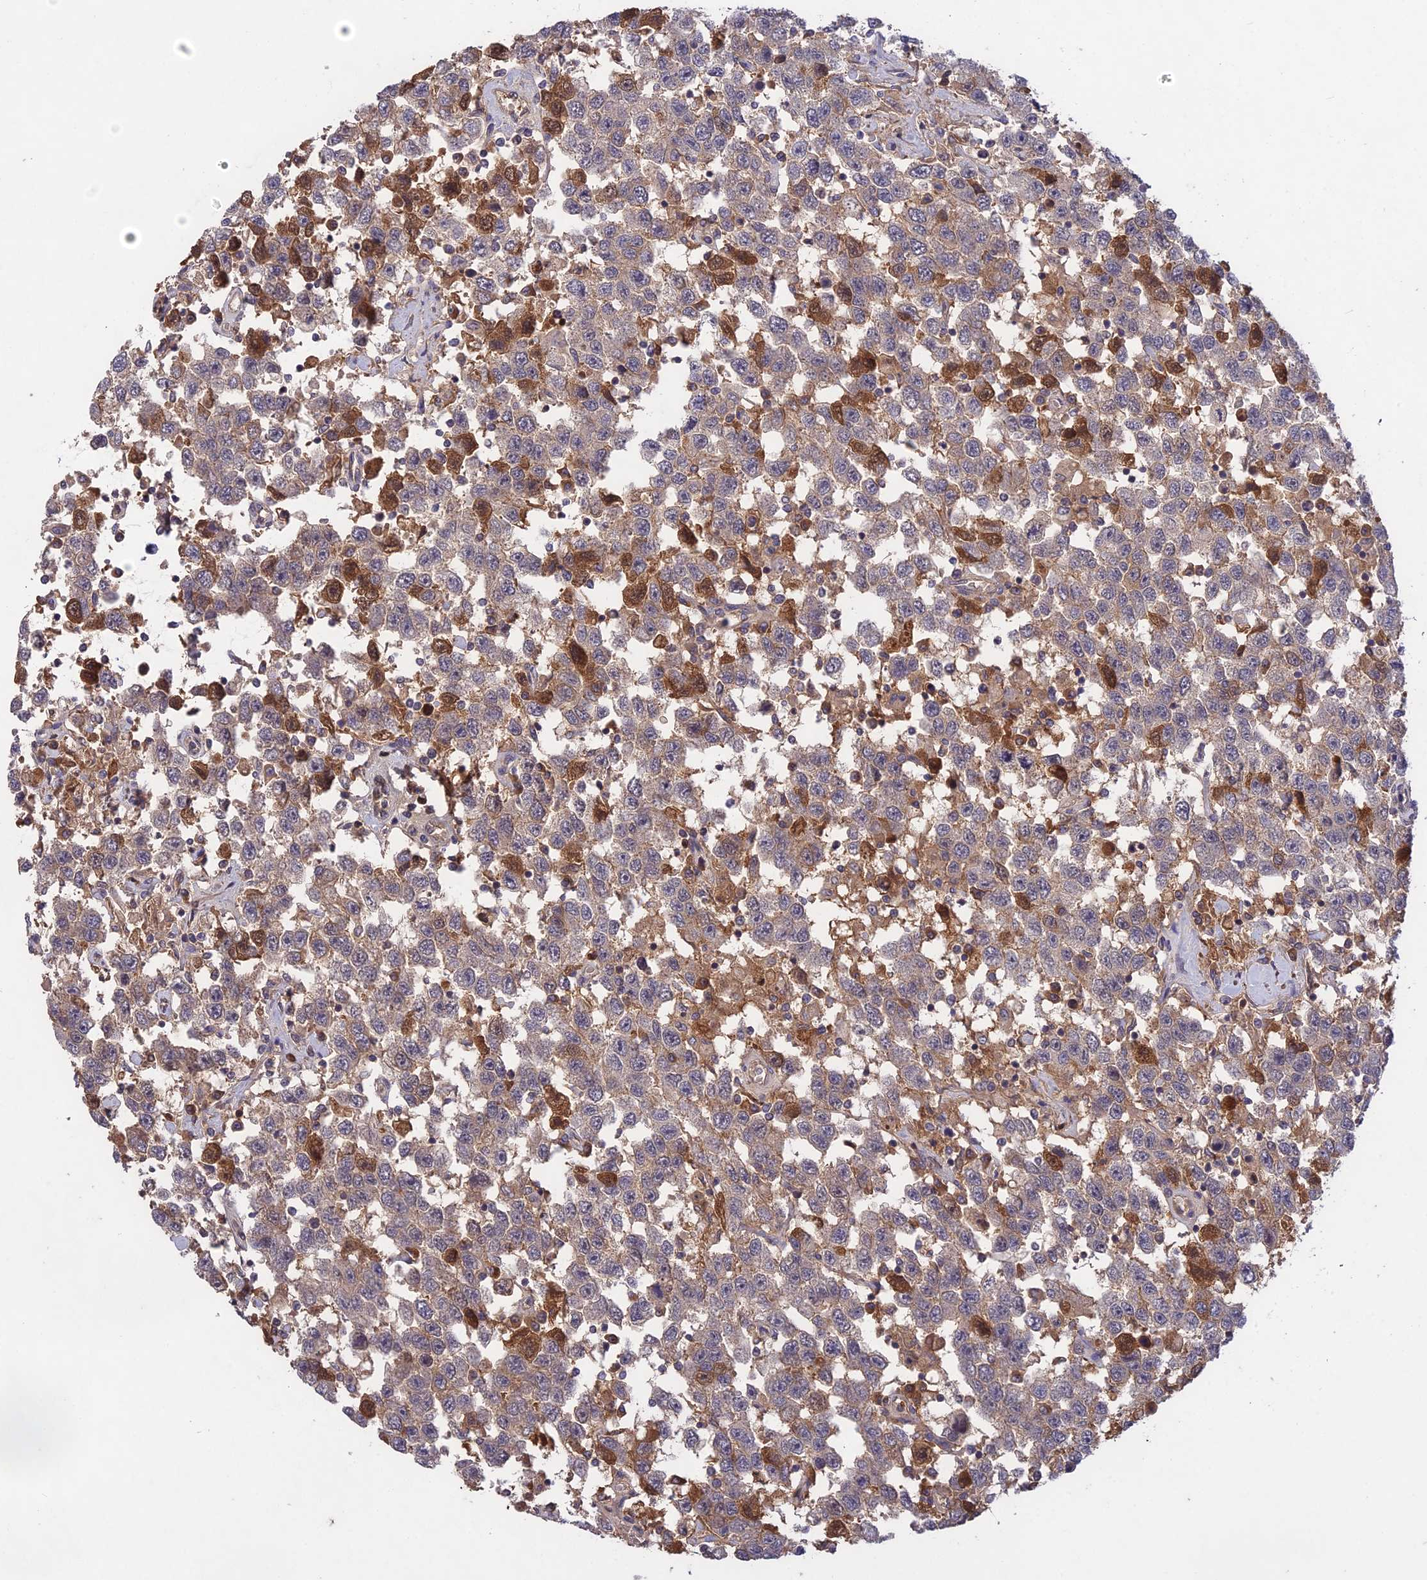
{"staining": {"intensity": "moderate", "quantity": "25%-75%", "location": "cytoplasmic/membranous"}, "tissue": "testis cancer", "cell_type": "Tumor cells", "image_type": "cancer", "snomed": [{"axis": "morphology", "description": "Seminoma, NOS"}, {"axis": "topography", "description": "Testis"}], "caption": "This histopathology image demonstrates immunohistochemistry staining of human testis cancer, with medium moderate cytoplasmic/membranous expression in approximately 25%-75% of tumor cells.", "gene": "ADO", "patient": {"sex": "male", "age": 41}}